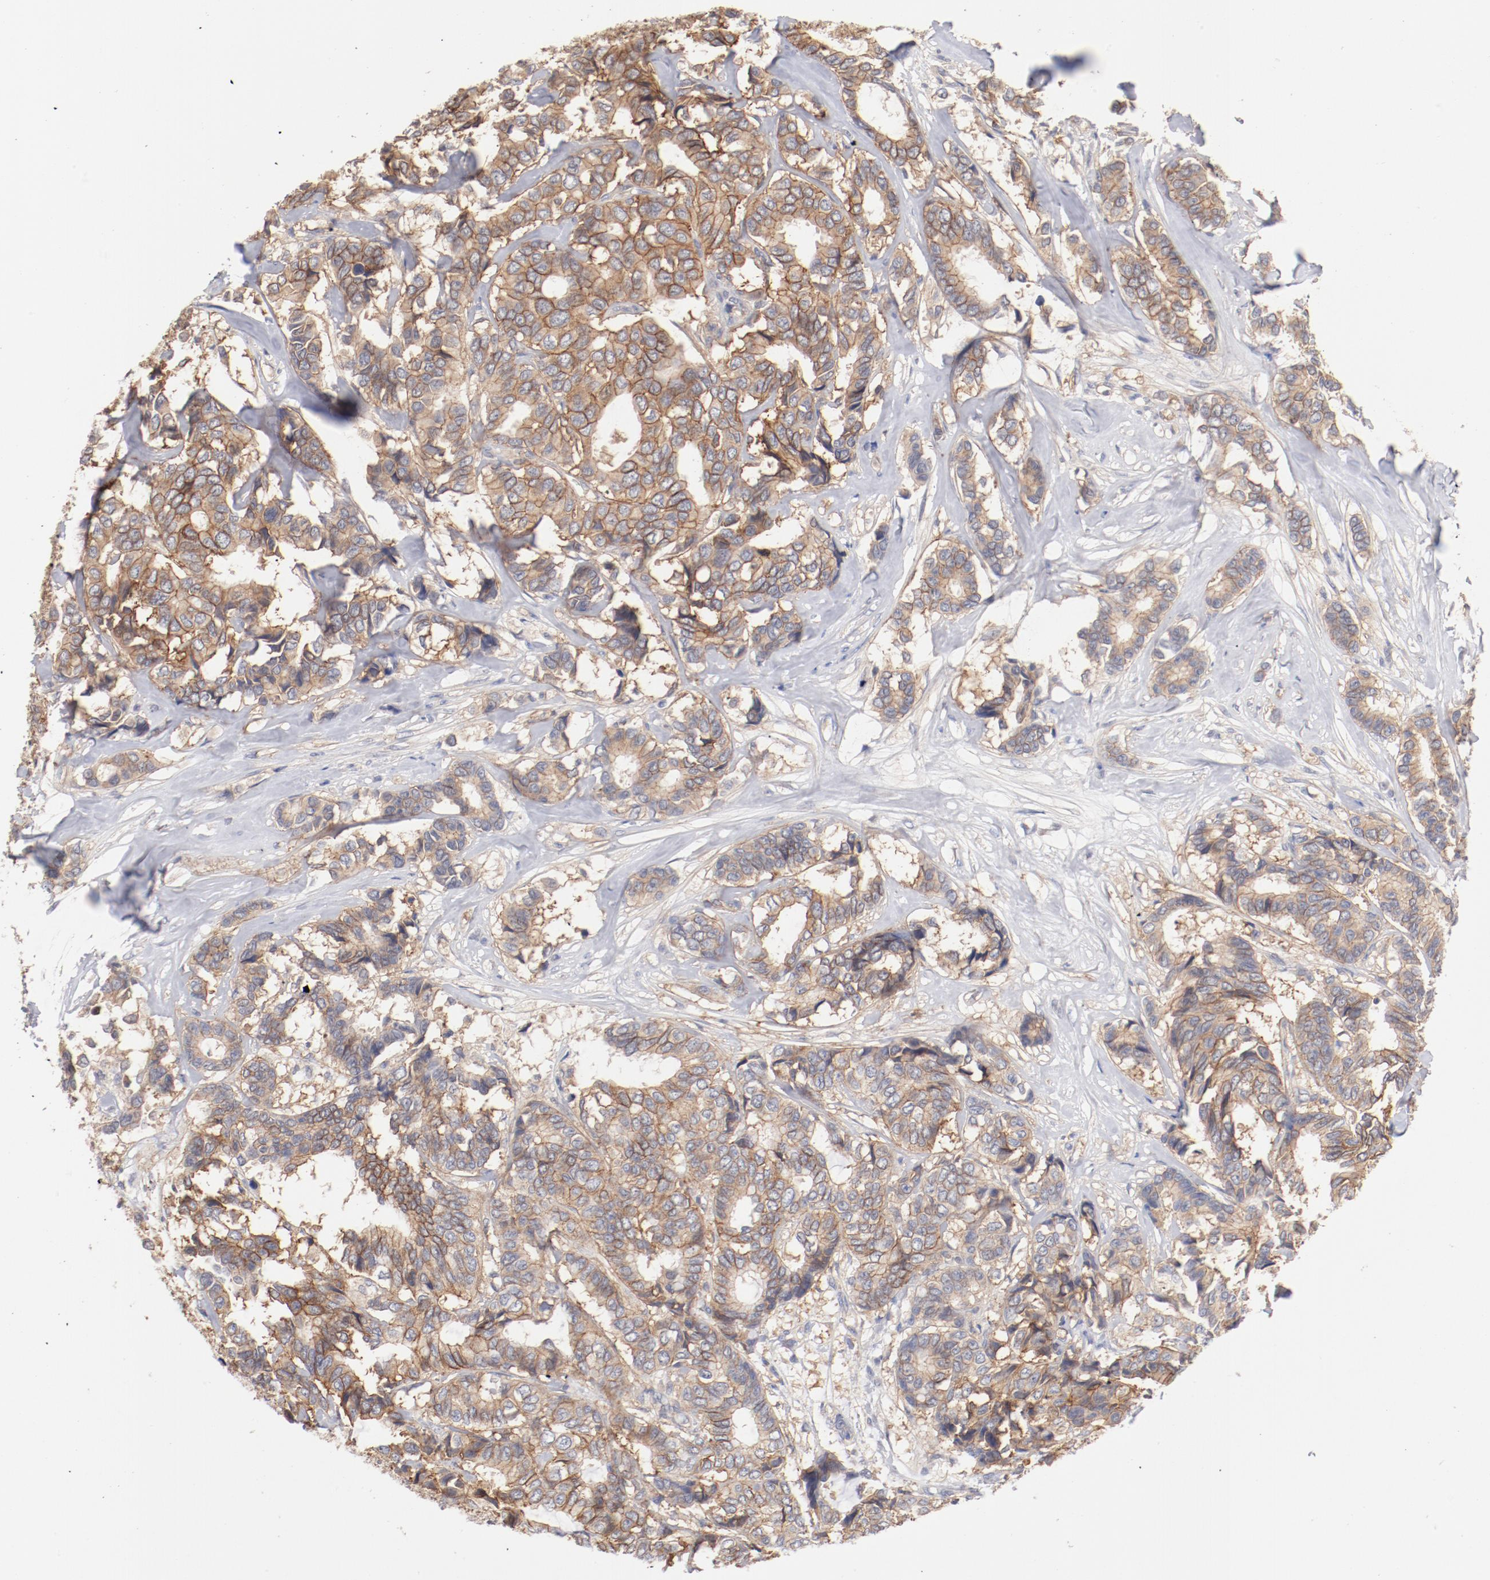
{"staining": {"intensity": "moderate", "quantity": ">75%", "location": "cytoplasmic/membranous"}, "tissue": "breast cancer", "cell_type": "Tumor cells", "image_type": "cancer", "snomed": [{"axis": "morphology", "description": "Duct carcinoma"}, {"axis": "topography", "description": "Breast"}], "caption": "Human breast cancer (intraductal carcinoma) stained with a brown dye shows moderate cytoplasmic/membranous positive expression in about >75% of tumor cells.", "gene": "SETD3", "patient": {"sex": "female", "age": 87}}